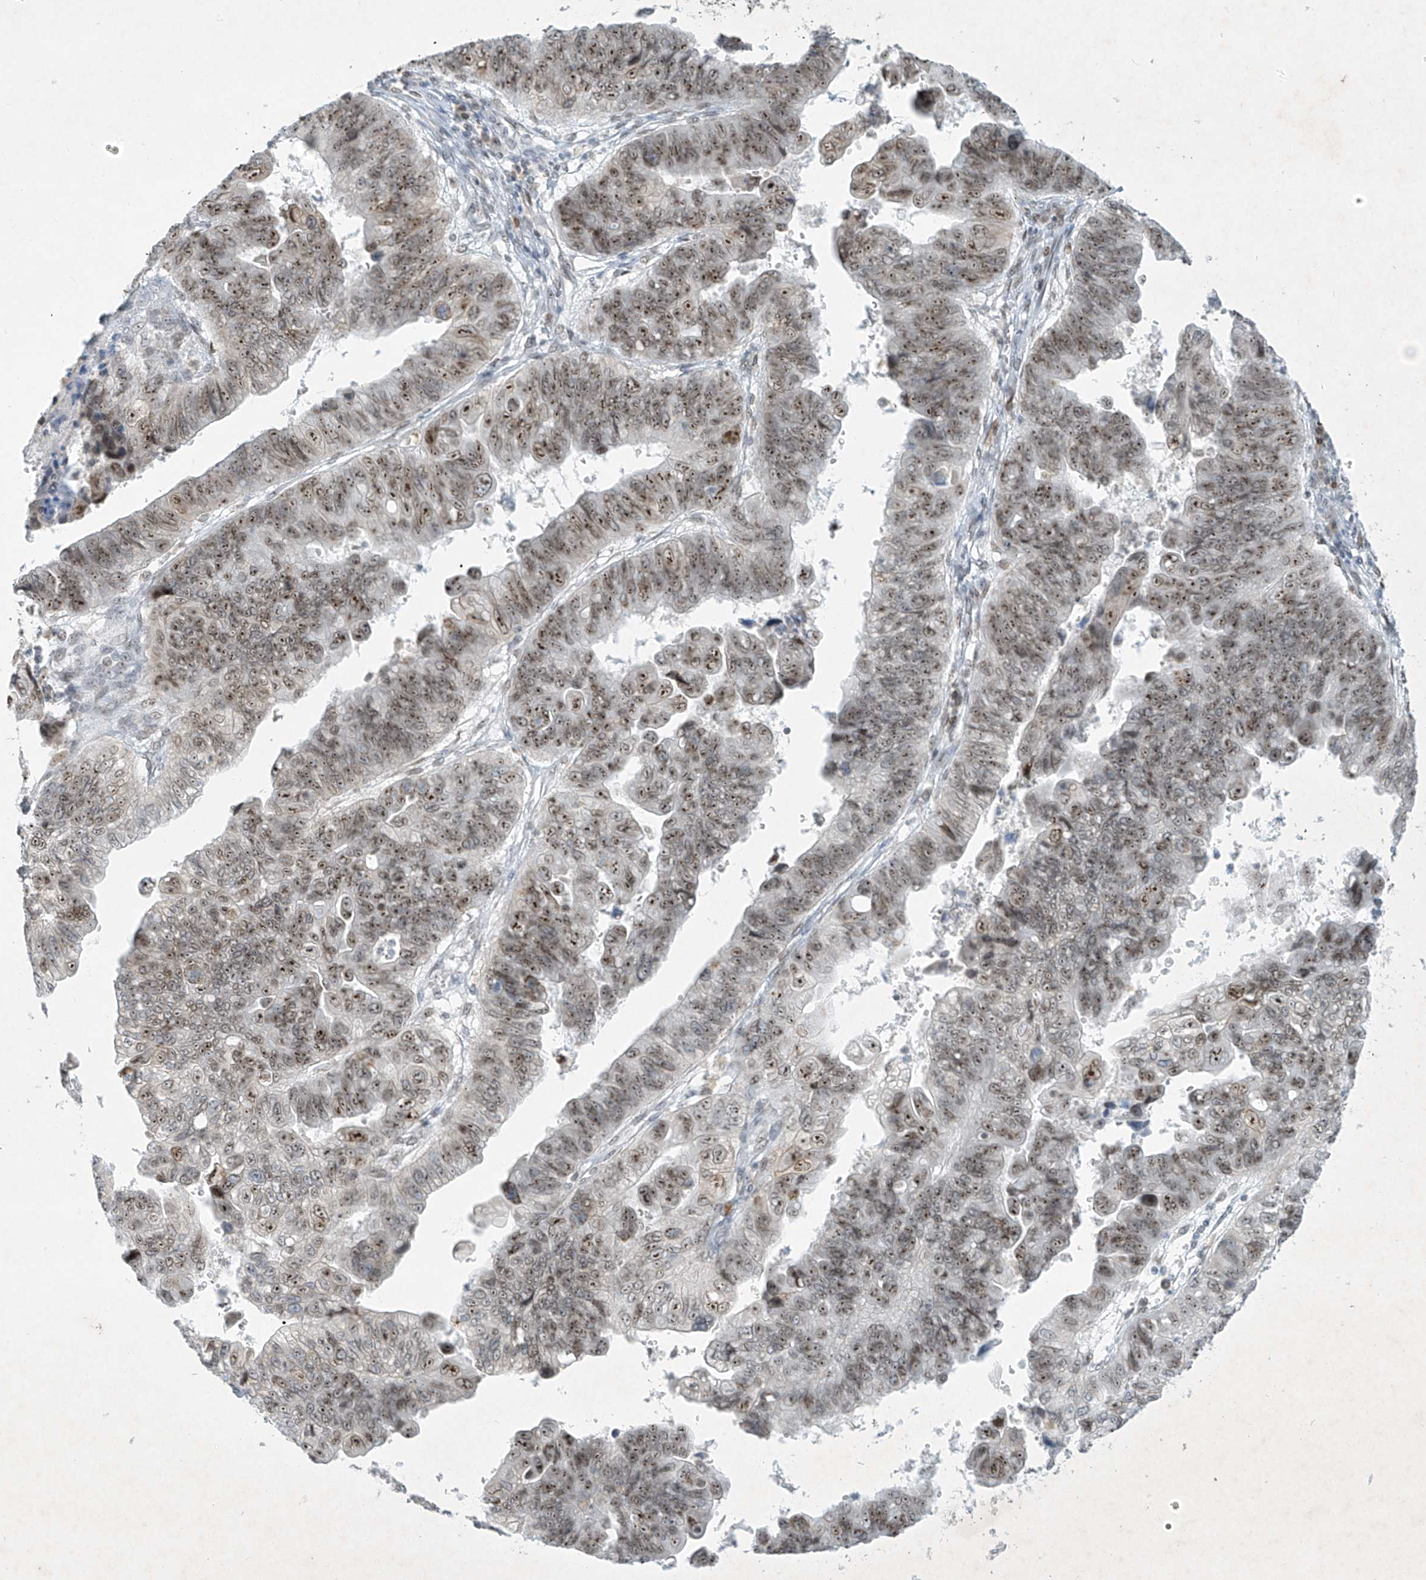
{"staining": {"intensity": "moderate", "quantity": ">75%", "location": "nuclear"}, "tissue": "stomach cancer", "cell_type": "Tumor cells", "image_type": "cancer", "snomed": [{"axis": "morphology", "description": "Adenocarcinoma, NOS"}, {"axis": "topography", "description": "Stomach"}], "caption": "Immunohistochemistry micrograph of human stomach cancer stained for a protein (brown), which demonstrates medium levels of moderate nuclear expression in approximately >75% of tumor cells.", "gene": "SAMD15", "patient": {"sex": "male", "age": 59}}